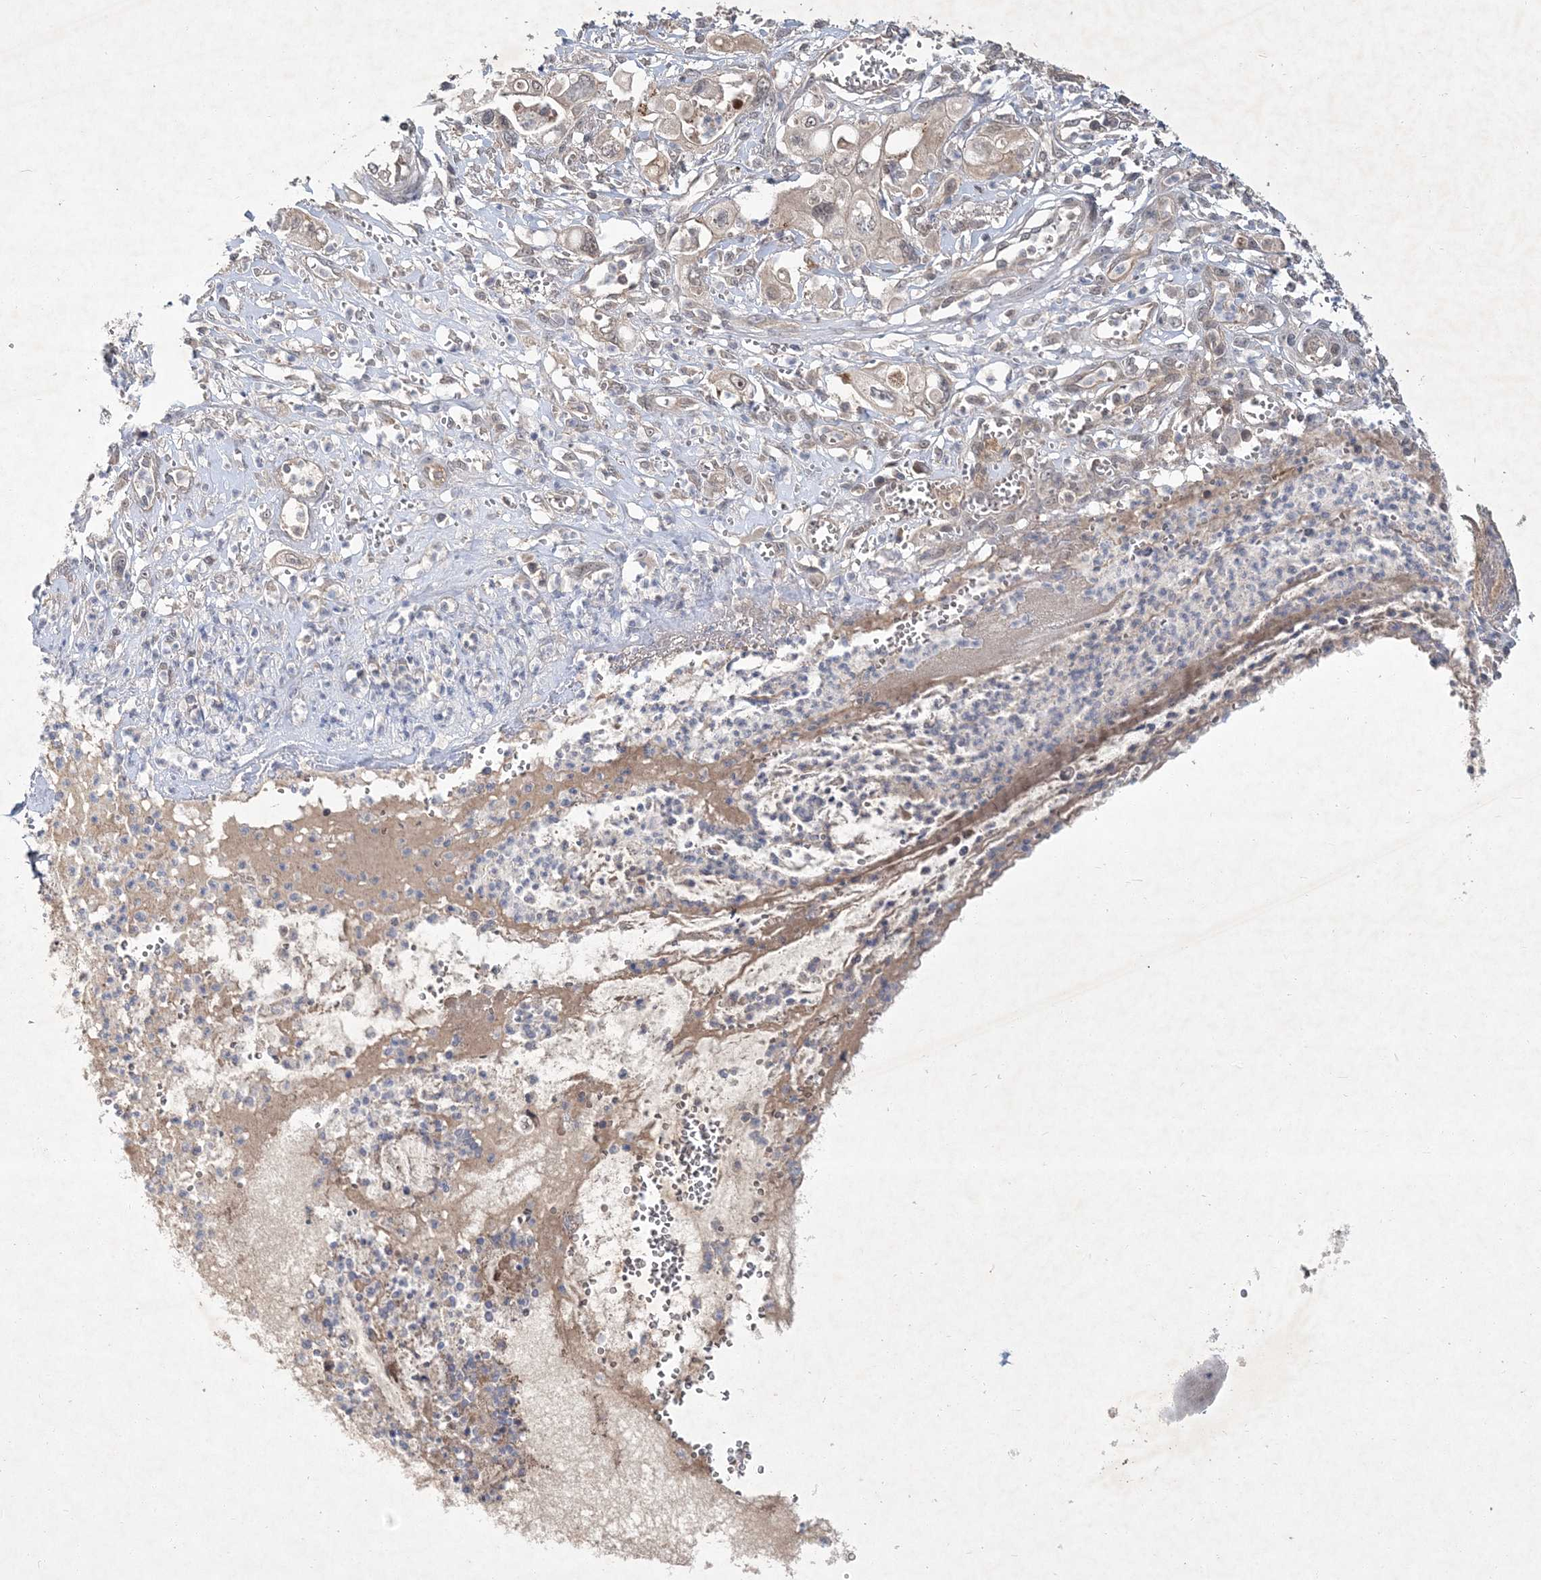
{"staining": {"intensity": "weak", "quantity": ">75%", "location": "nuclear"}, "tissue": "pancreatic cancer", "cell_type": "Tumor cells", "image_type": "cancer", "snomed": [{"axis": "morphology", "description": "Adenocarcinoma, NOS"}, {"axis": "topography", "description": "Pancreas"}], "caption": "Immunohistochemical staining of human pancreatic cancer (adenocarcinoma) demonstrates low levels of weak nuclear positivity in about >75% of tumor cells.", "gene": "RNF25", "patient": {"sex": "male", "age": 68}}